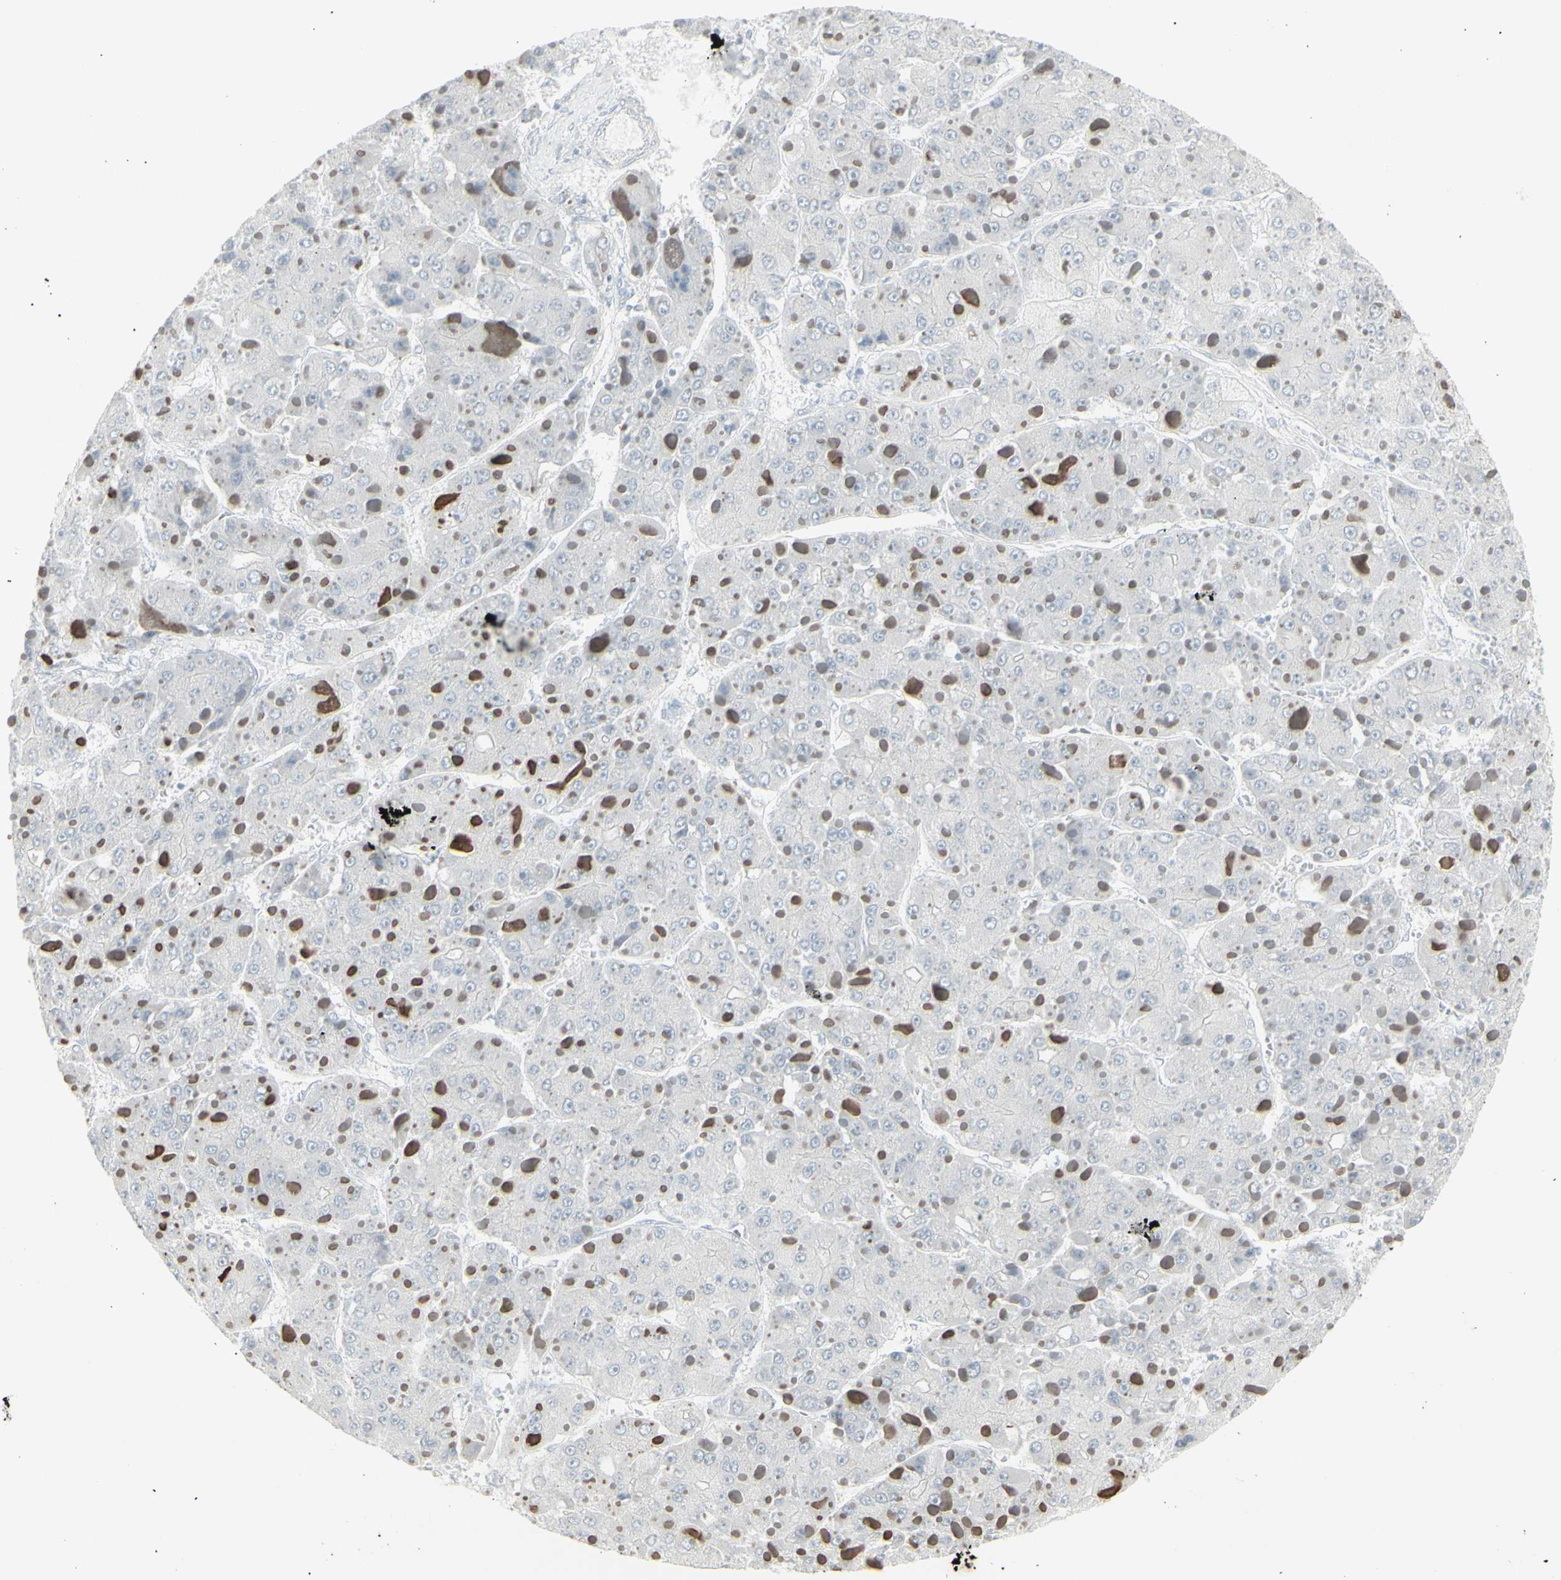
{"staining": {"intensity": "negative", "quantity": "none", "location": "none"}, "tissue": "liver cancer", "cell_type": "Tumor cells", "image_type": "cancer", "snomed": [{"axis": "morphology", "description": "Carcinoma, Hepatocellular, NOS"}, {"axis": "topography", "description": "Liver"}], "caption": "There is no significant expression in tumor cells of liver cancer.", "gene": "YBX2", "patient": {"sex": "female", "age": 73}}